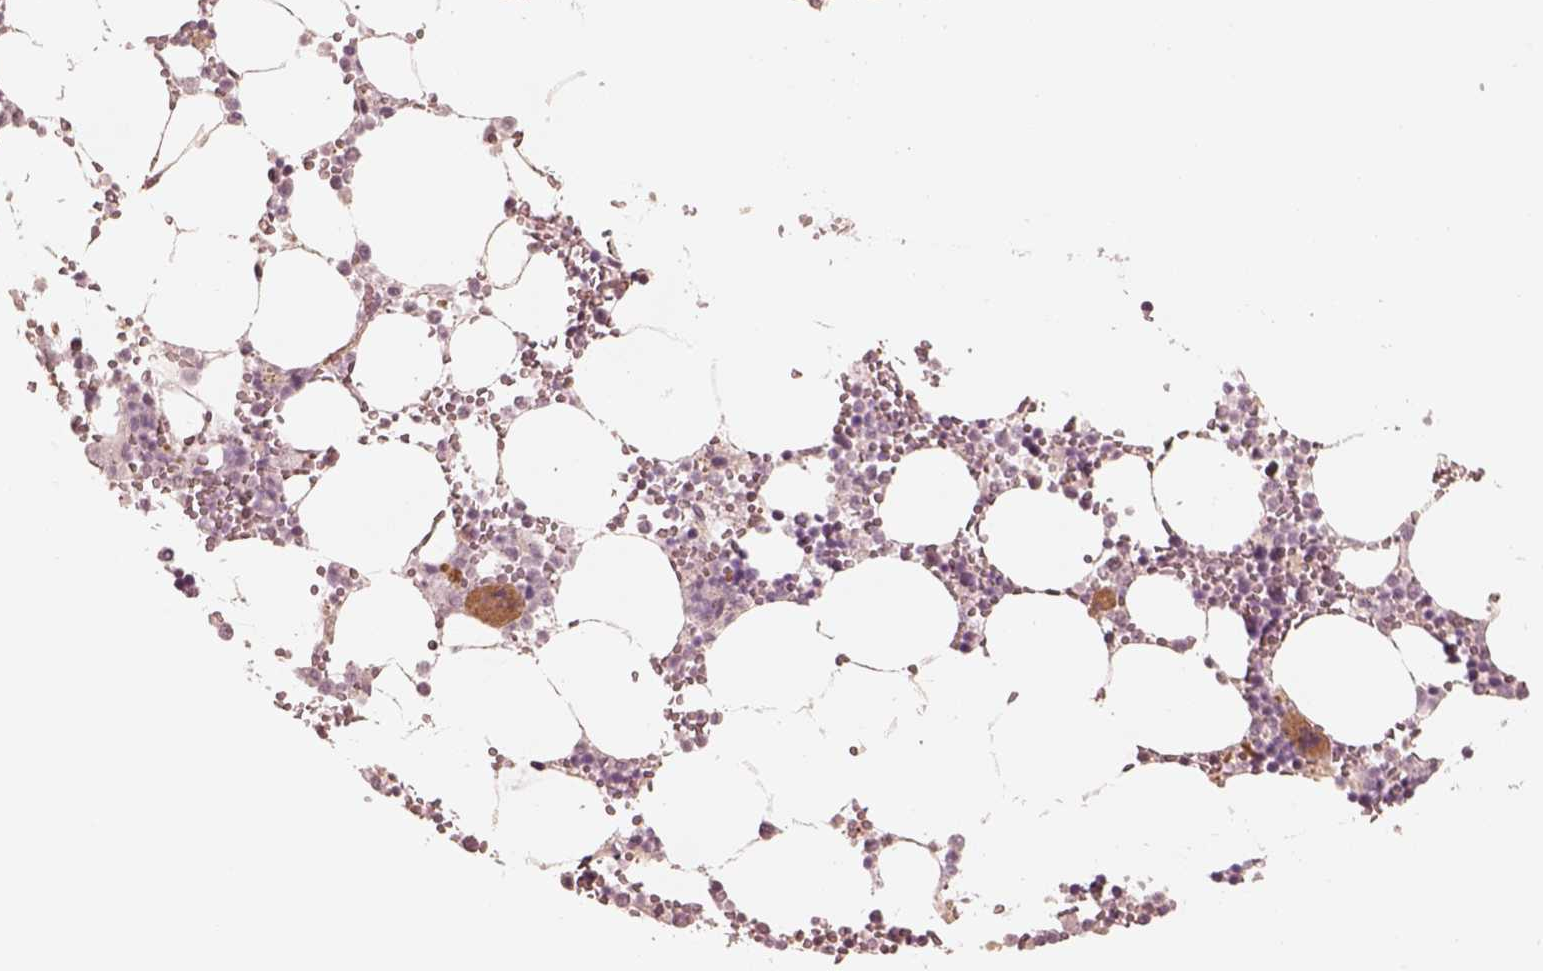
{"staining": {"intensity": "moderate", "quantity": "<25%", "location": "cytoplasmic/membranous"}, "tissue": "bone marrow", "cell_type": "Hematopoietic cells", "image_type": "normal", "snomed": [{"axis": "morphology", "description": "Normal tissue, NOS"}, {"axis": "topography", "description": "Bone marrow"}], "caption": "The photomicrograph demonstrates immunohistochemical staining of benign bone marrow. There is moderate cytoplasmic/membranous expression is present in about <25% of hematopoietic cells.", "gene": "KIF5C", "patient": {"sex": "male", "age": 54}}